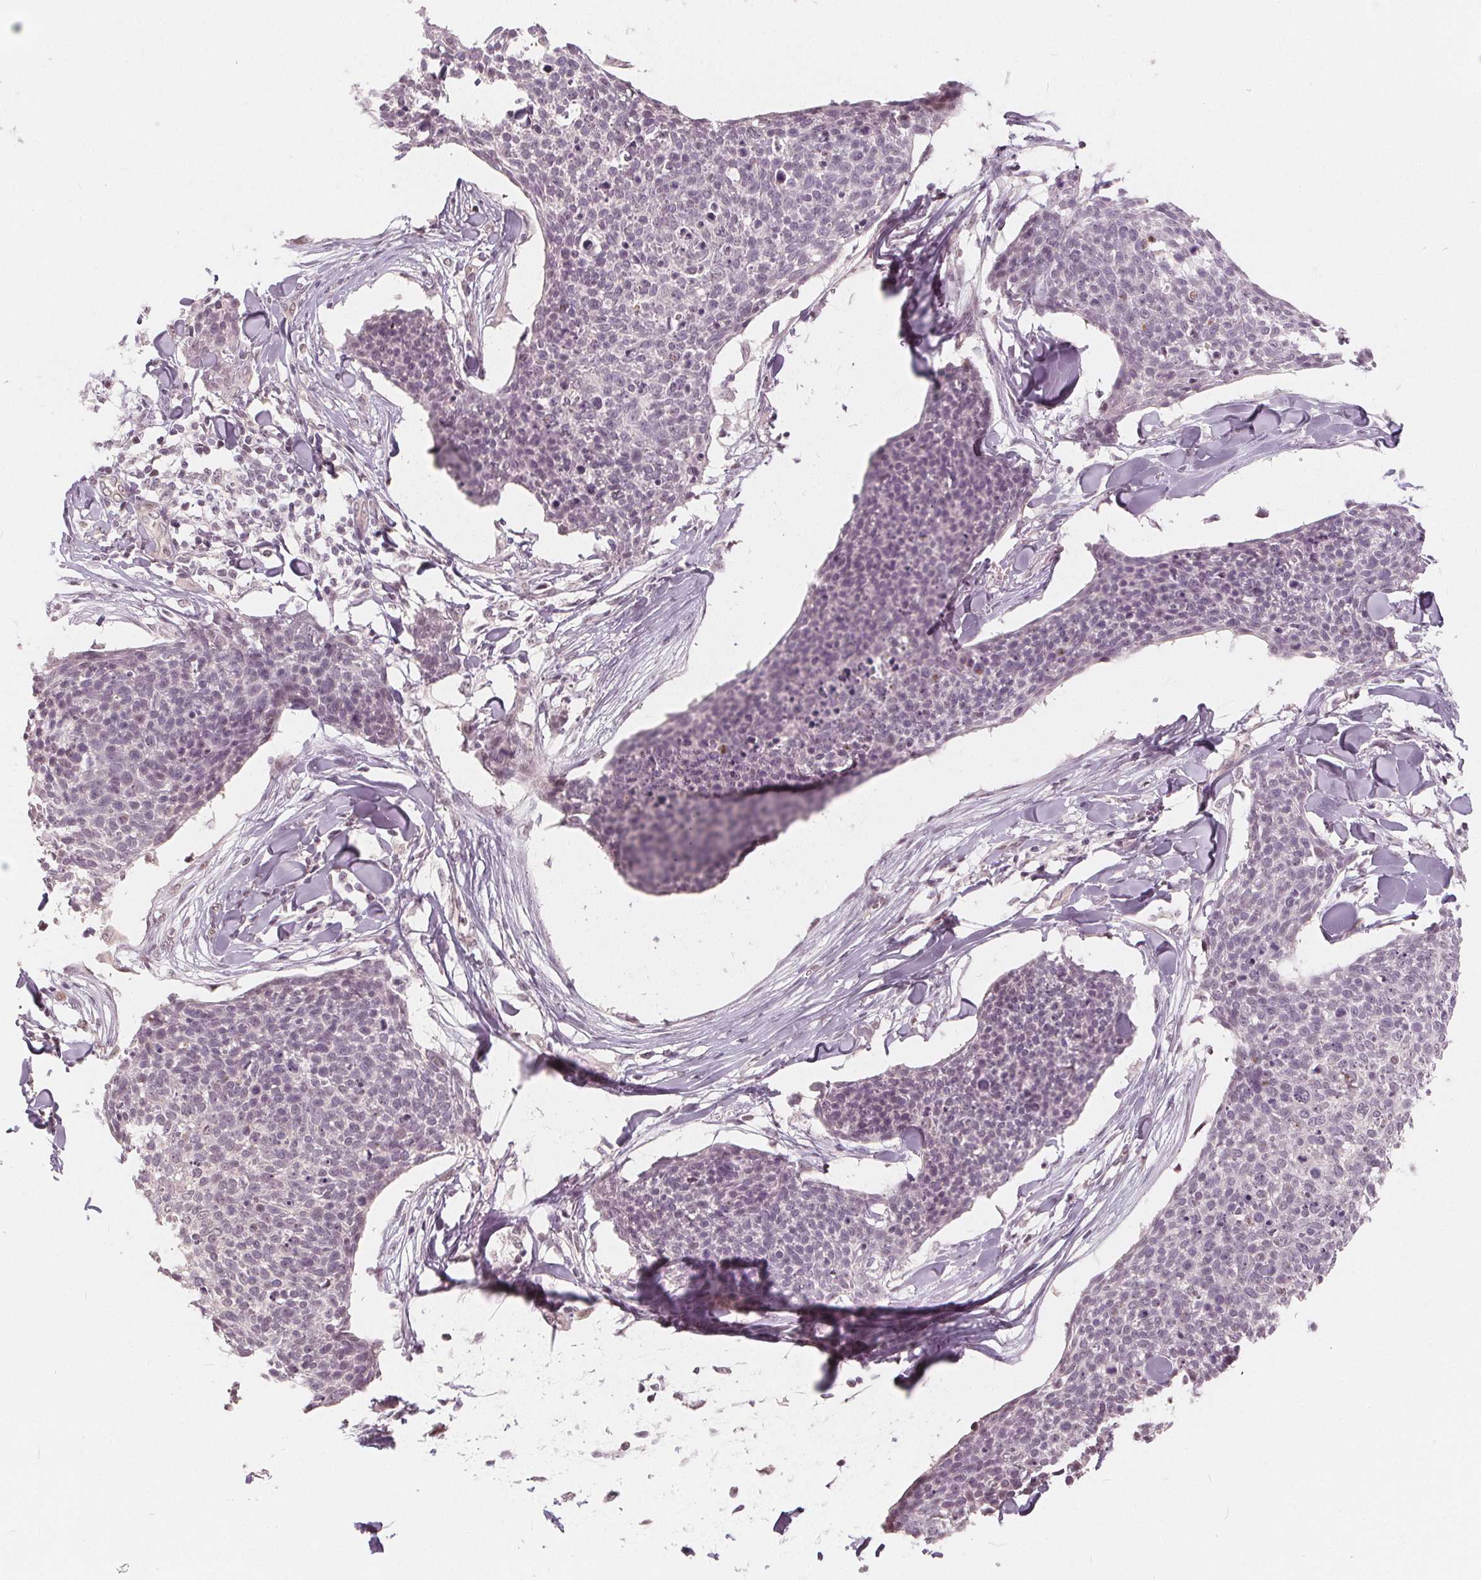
{"staining": {"intensity": "negative", "quantity": "none", "location": "none"}, "tissue": "skin cancer", "cell_type": "Tumor cells", "image_type": "cancer", "snomed": [{"axis": "morphology", "description": "Squamous cell carcinoma, NOS"}, {"axis": "topography", "description": "Skin"}, {"axis": "topography", "description": "Vulva"}], "caption": "This is an IHC photomicrograph of human skin squamous cell carcinoma. There is no expression in tumor cells.", "gene": "NUP210L", "patient": {"sex": "female", "age": 75}}